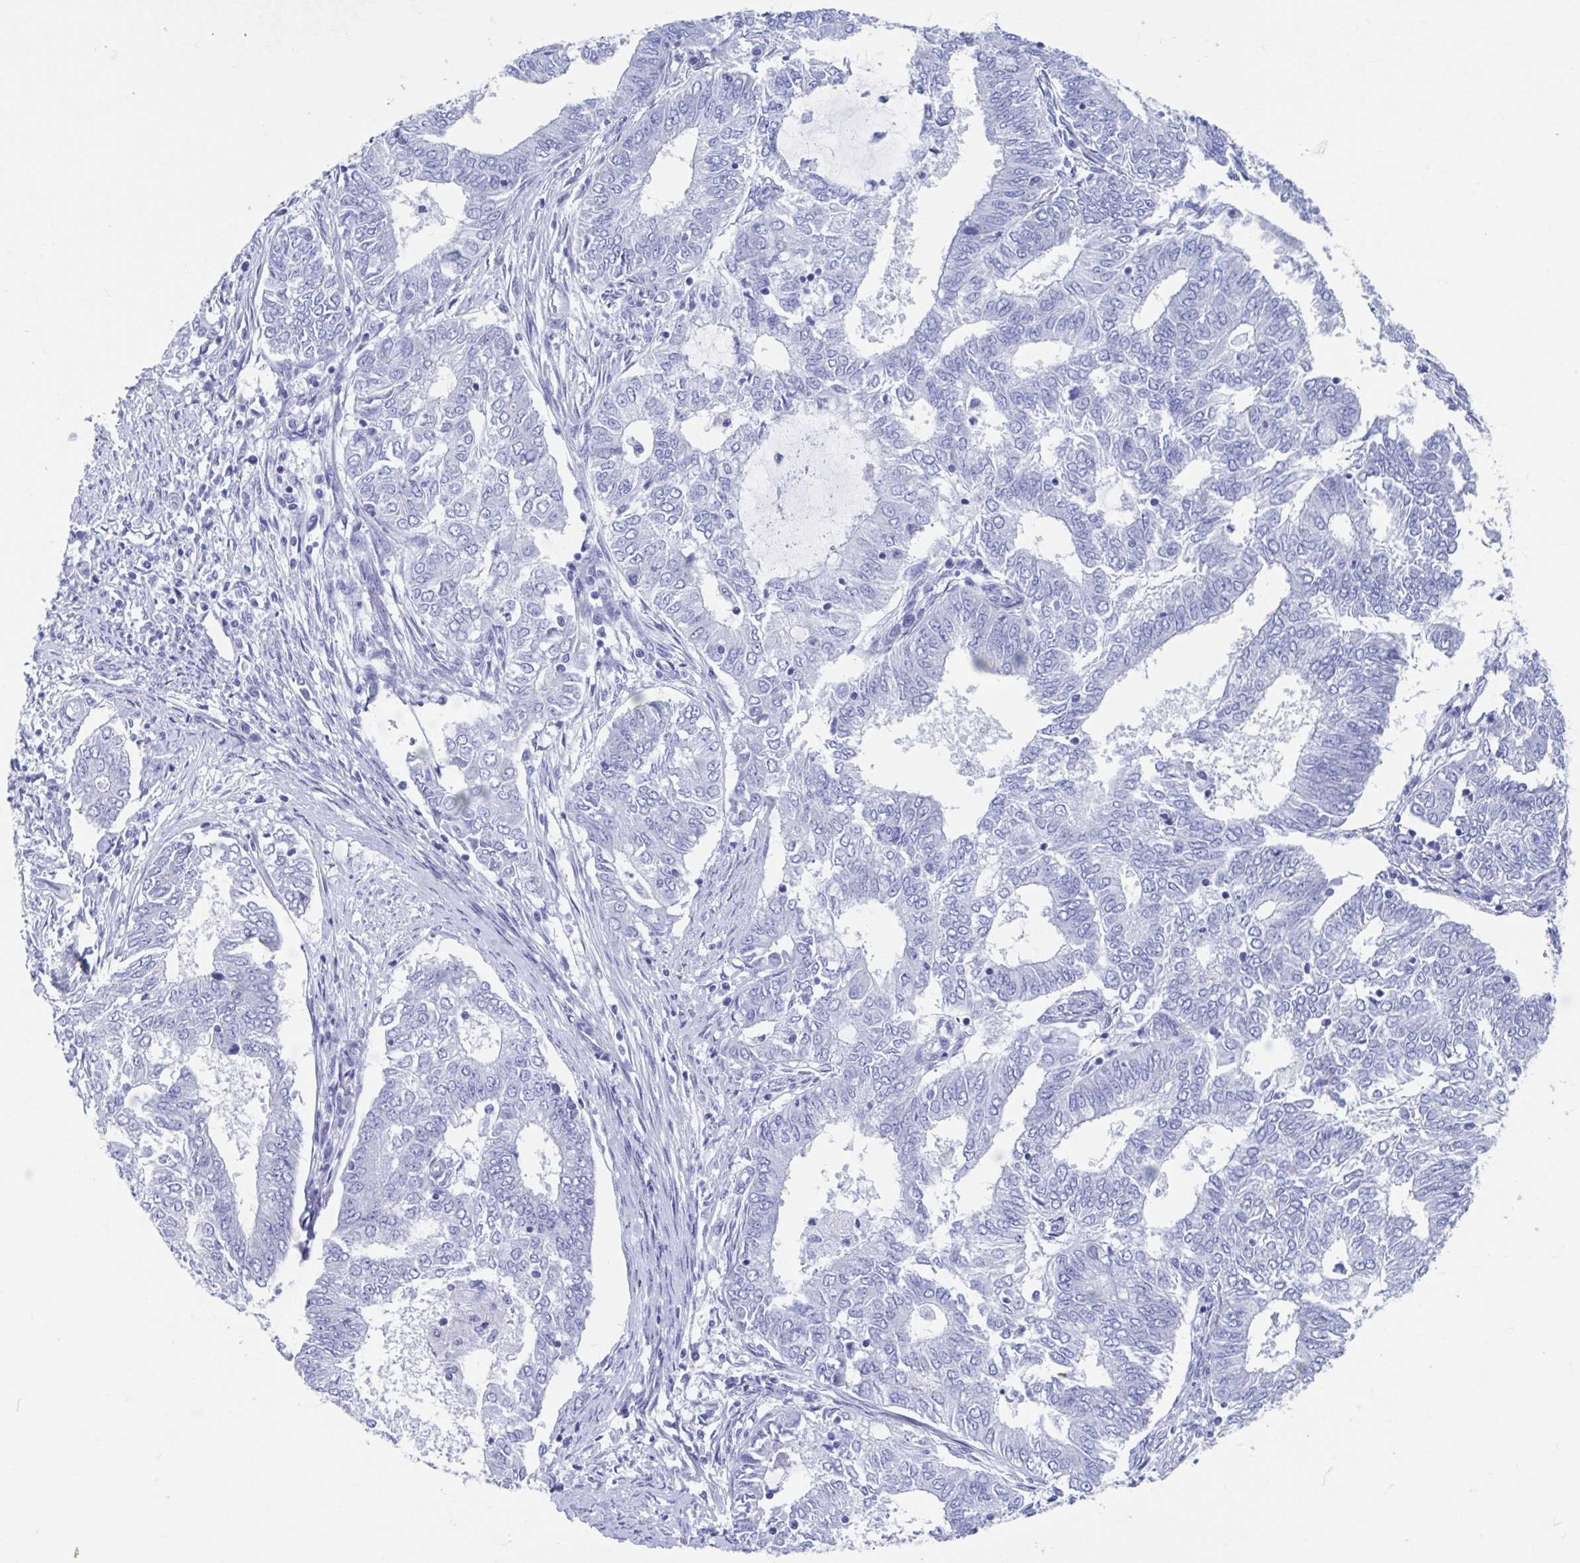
{"staining": {"intensity": "negative", "quantity": "none", "location": "none"}, "tissue": "endometrial cancer", "cell_type": "Tumor cells", "image_type": "cancer", "snomed": [{"axis": "morphology", "description": "Adenocarcinoma, NOS"}, {"axis": "topography", "description": "Endometrium"}], "caption": "Immunohistochemistry (IHC) of human endometrial cancer reveals no expression in tumor cells.", "gene": "SHCBP1L", "patient": {"sex": "female", "age": 62}}